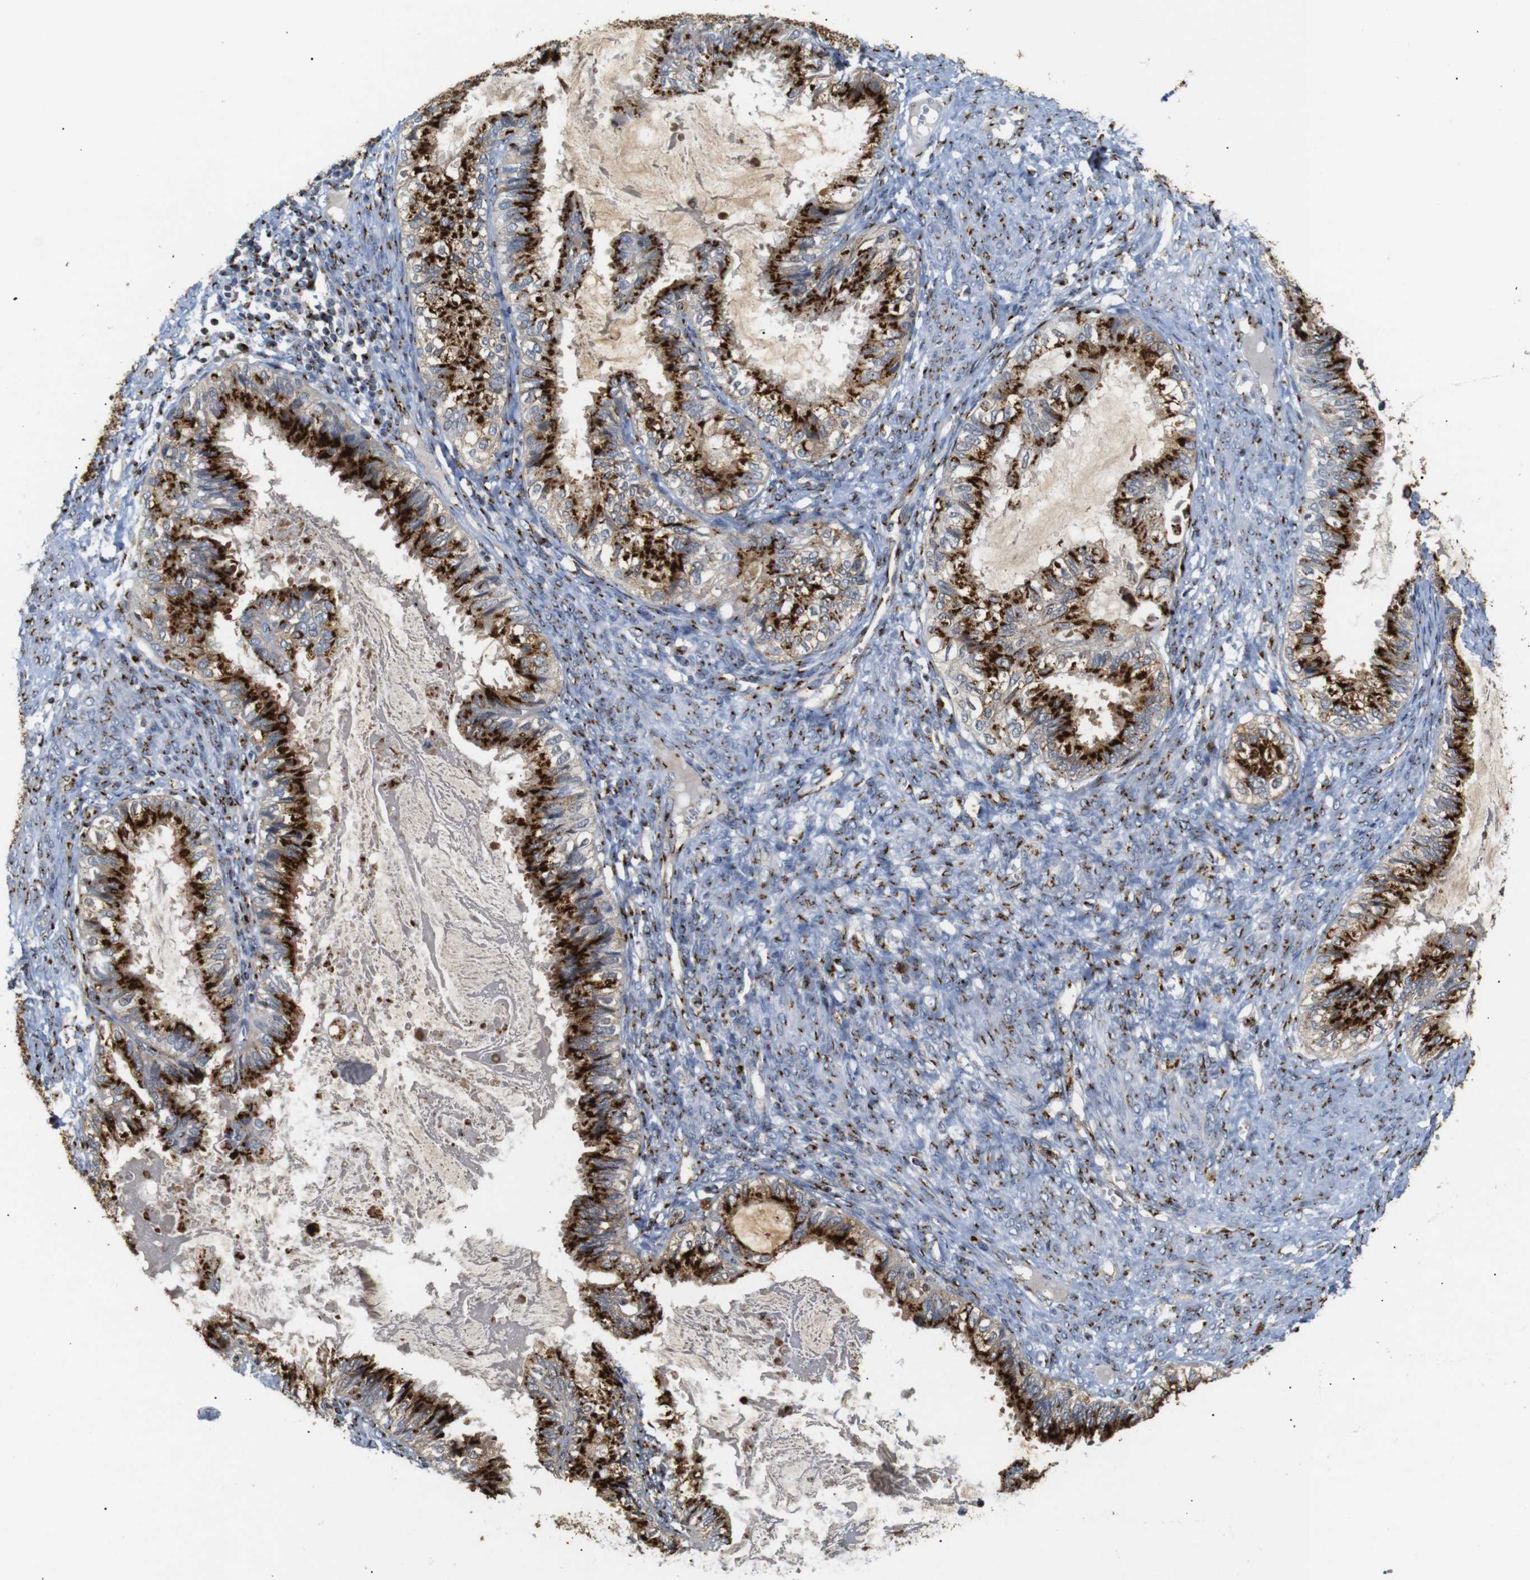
{"staining": {"intensity": "strong", "quantity": ">75%", "location": "cytoplasmic/membranous"}, "tissue": "cervical cancer", "cell_type": "Tumor cells", "image_type": "cancer", "snomed": [{"axis": "morphology", "description": "Normal tissue, NOS"}, {"axis": "morphology", "description": "Adenocarcinoma, NOS"}, {"axis": "topography", "description": "Cervix"}, {"axis": "topography", "description": "Endometrium"}], "caption": "IHC staining of cervical cancer (adenocarcinoma), which exhibits high levels of strong cytoplasmic/membranous staining in about >75% of tumor cells indicating strong cytoplasmic/membranous protein positivity. The staining was performed using DAB (brown) for protein detection and nuclei were counterstained in hematoxylin (blue).", "gene": "TGOLN2", "patient": {"sex": "female", "age": 86}}